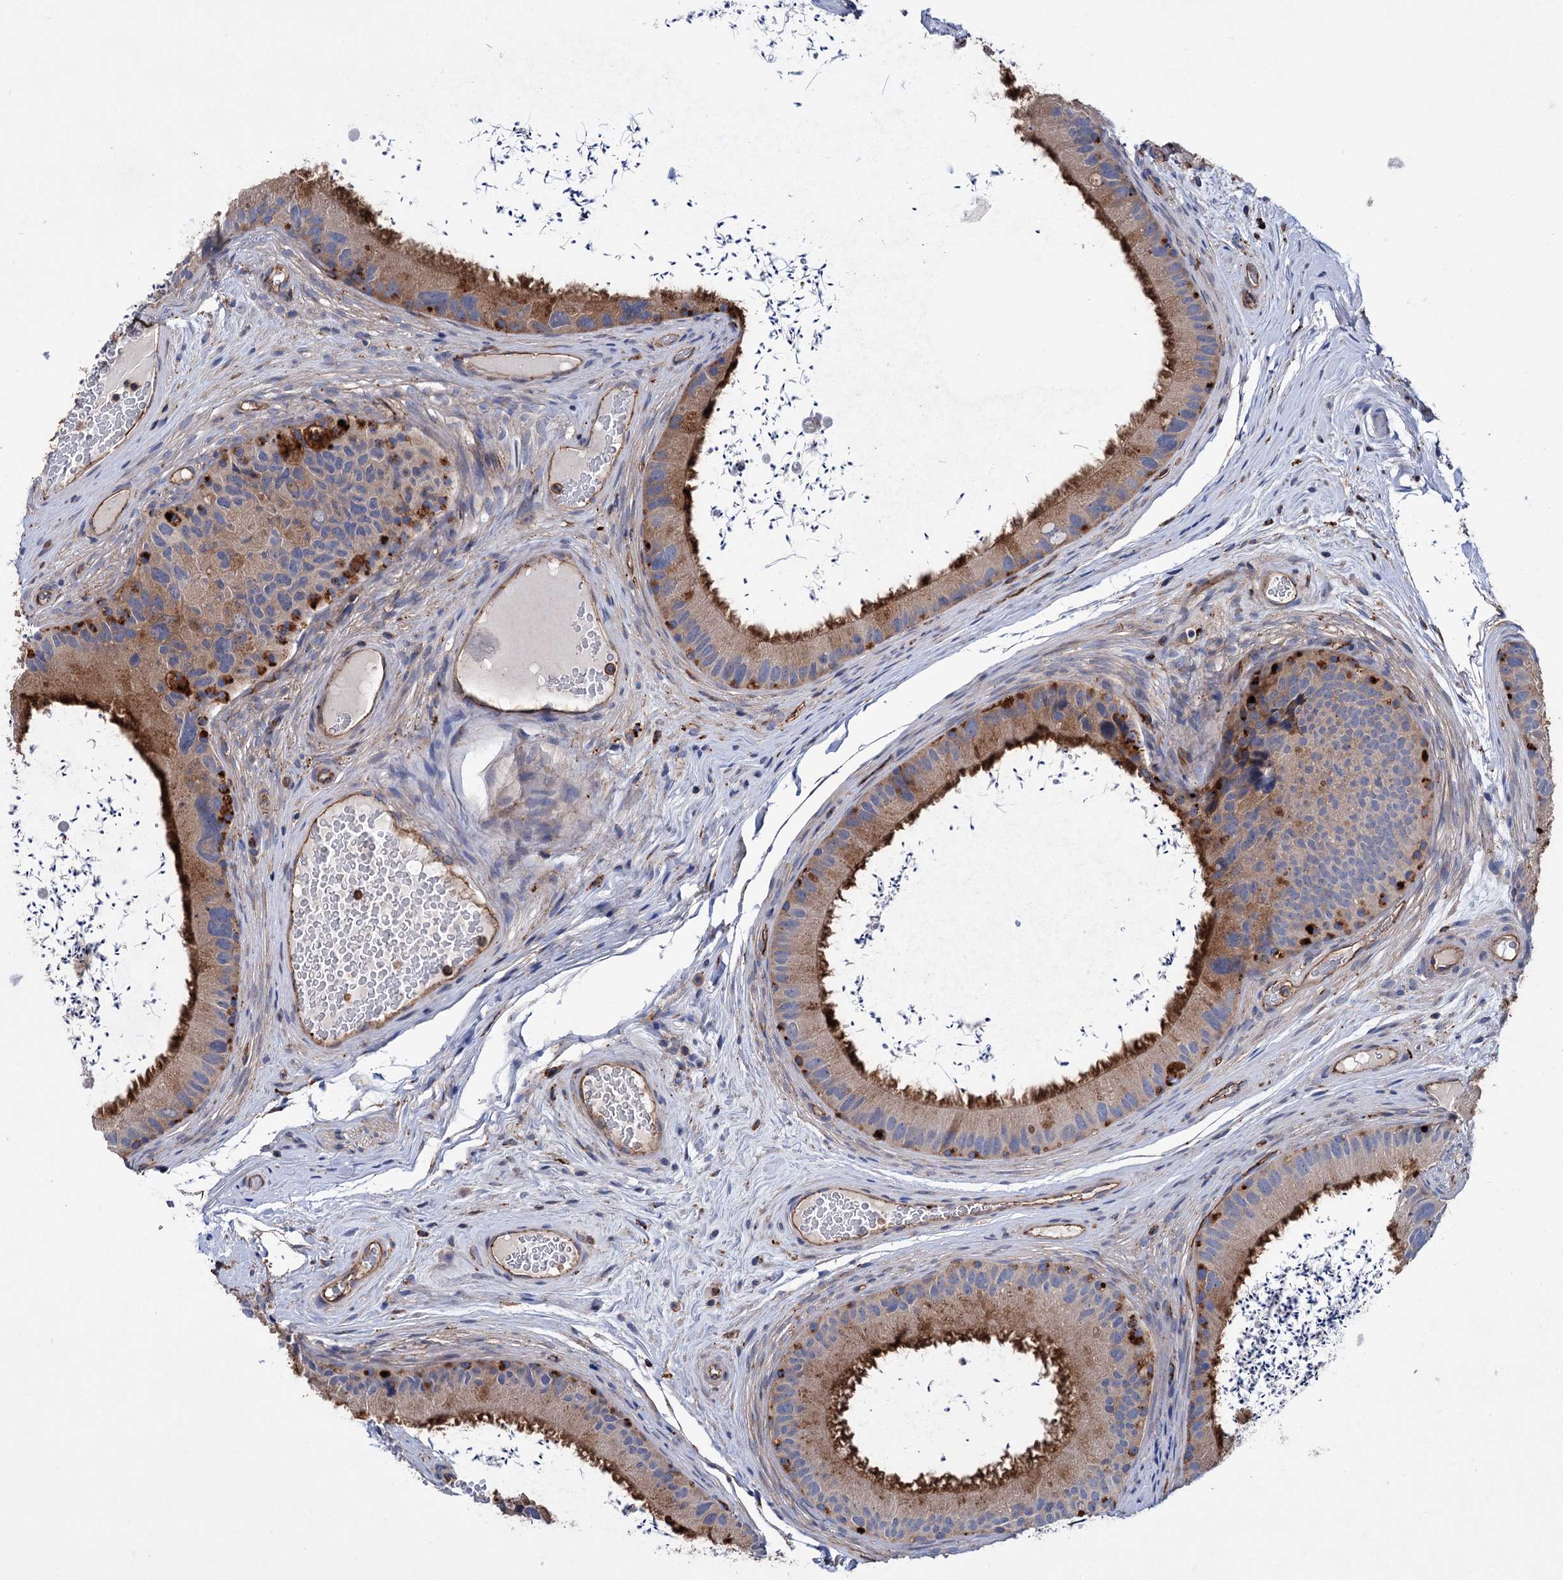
{"staining": {"intensity": "strong", "quantity": "<25%", "location": "cytoplasmic/membranous"}, "tissue": "epididymis", "cell_type": "Glandular cells", "image_type": "normal", "snomed": [{"axis": "morphology", "description": "Normal tissue, NOS"}, {"axis": "topography", "description": "Epididymis, spermatic cord, NOS"}], "caption": "Glandular cells reveal medium levels of strong cytoplasmic/membranous positivity in approximately <25% of cells in normal human epididymis. (DAB IHC, brown staining for protein, blue staining for nuclei).", "gene": "SCPEP1", "patient": {"sex": "male", "age": 50}}